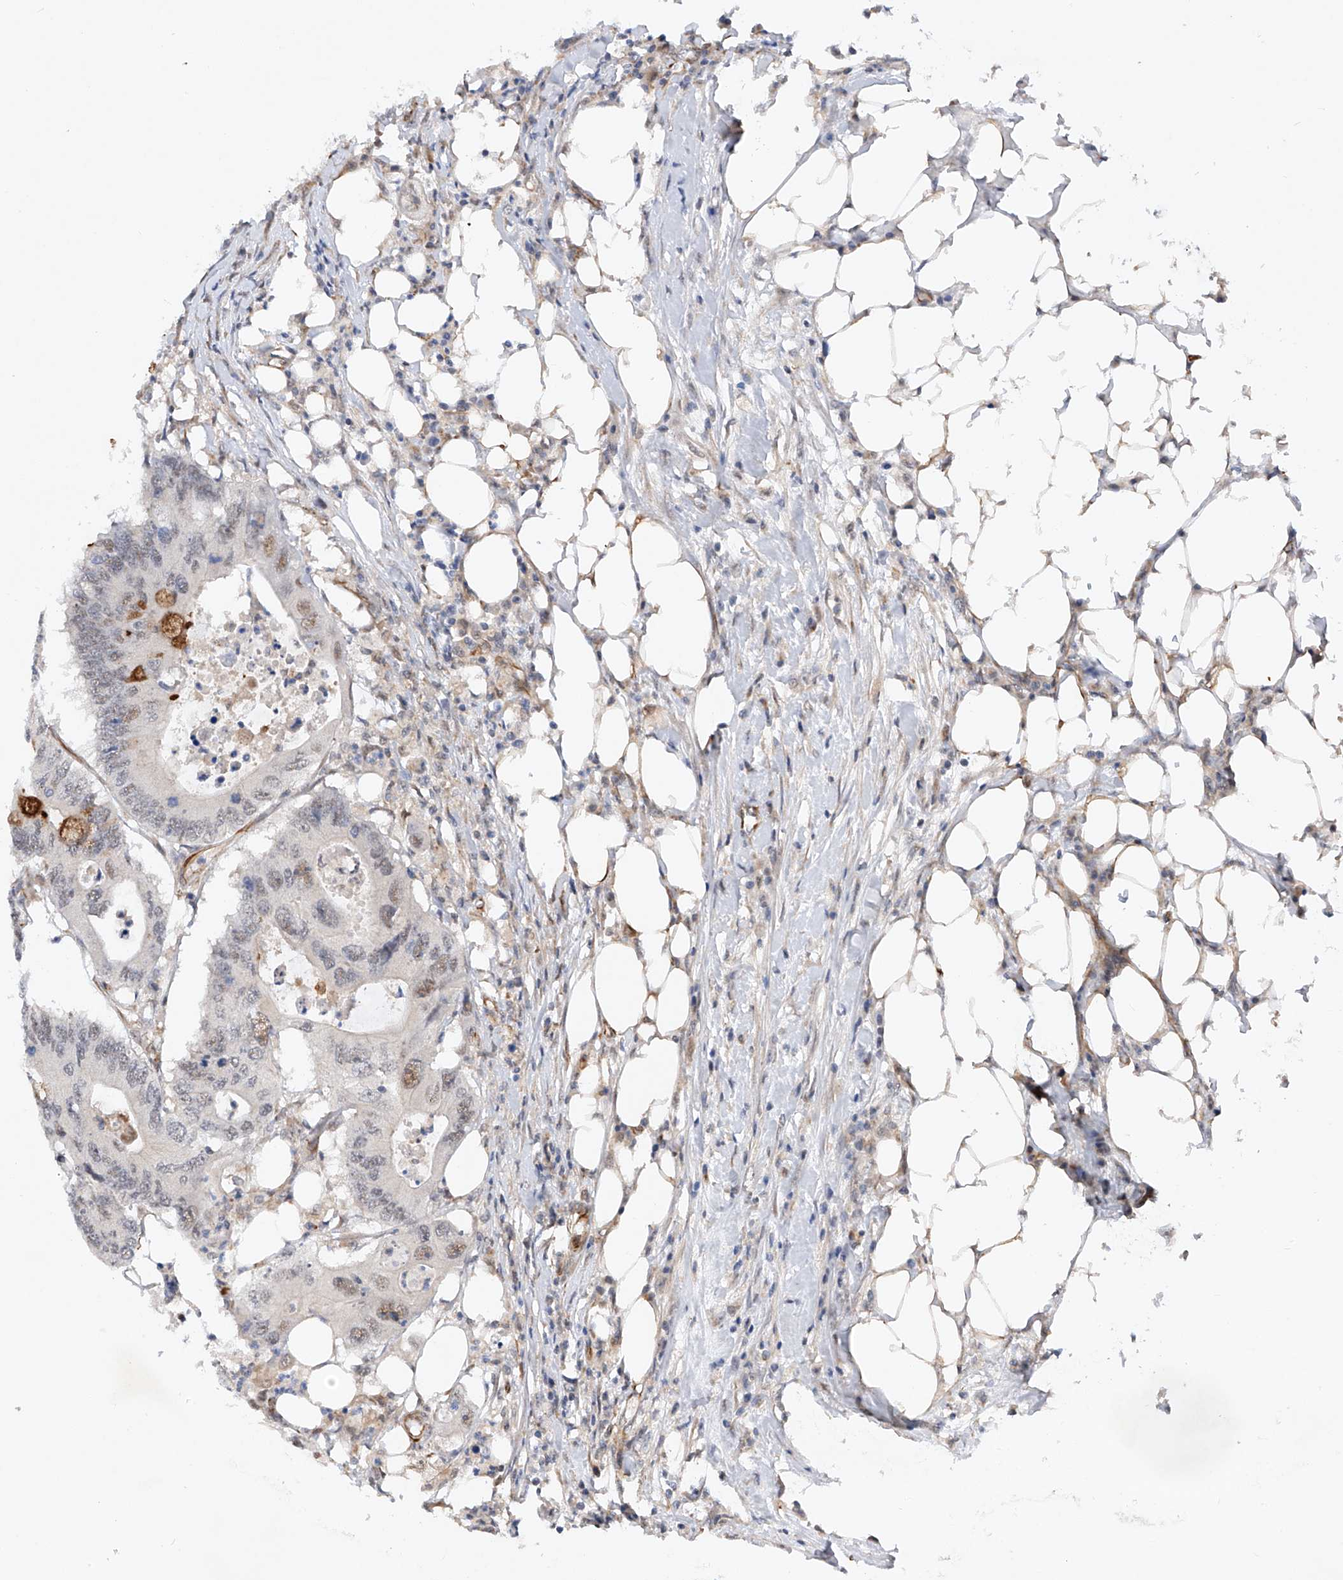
{"staining": {"intensity": "weak", "quantity": "<25%", "location": "nuclear"}, "tissue": "colorectal cancer", "cell_type": "Tumor cells", "image_type": "cancer", "snomed": [{"axis": "morphology", "description": "Adenocarcinoma, NOS"}, {"axis": "topography", "description": "Colon"}], "caption": "The histopathology image demonstrates no staining of tumor cells in colorectal cancer (adenocarcinoma). (Immunohistochemistry, brightfield microscopy, high magnification).", "gene": "AMD1", "patient": {"sex": "male", "age": 71}}